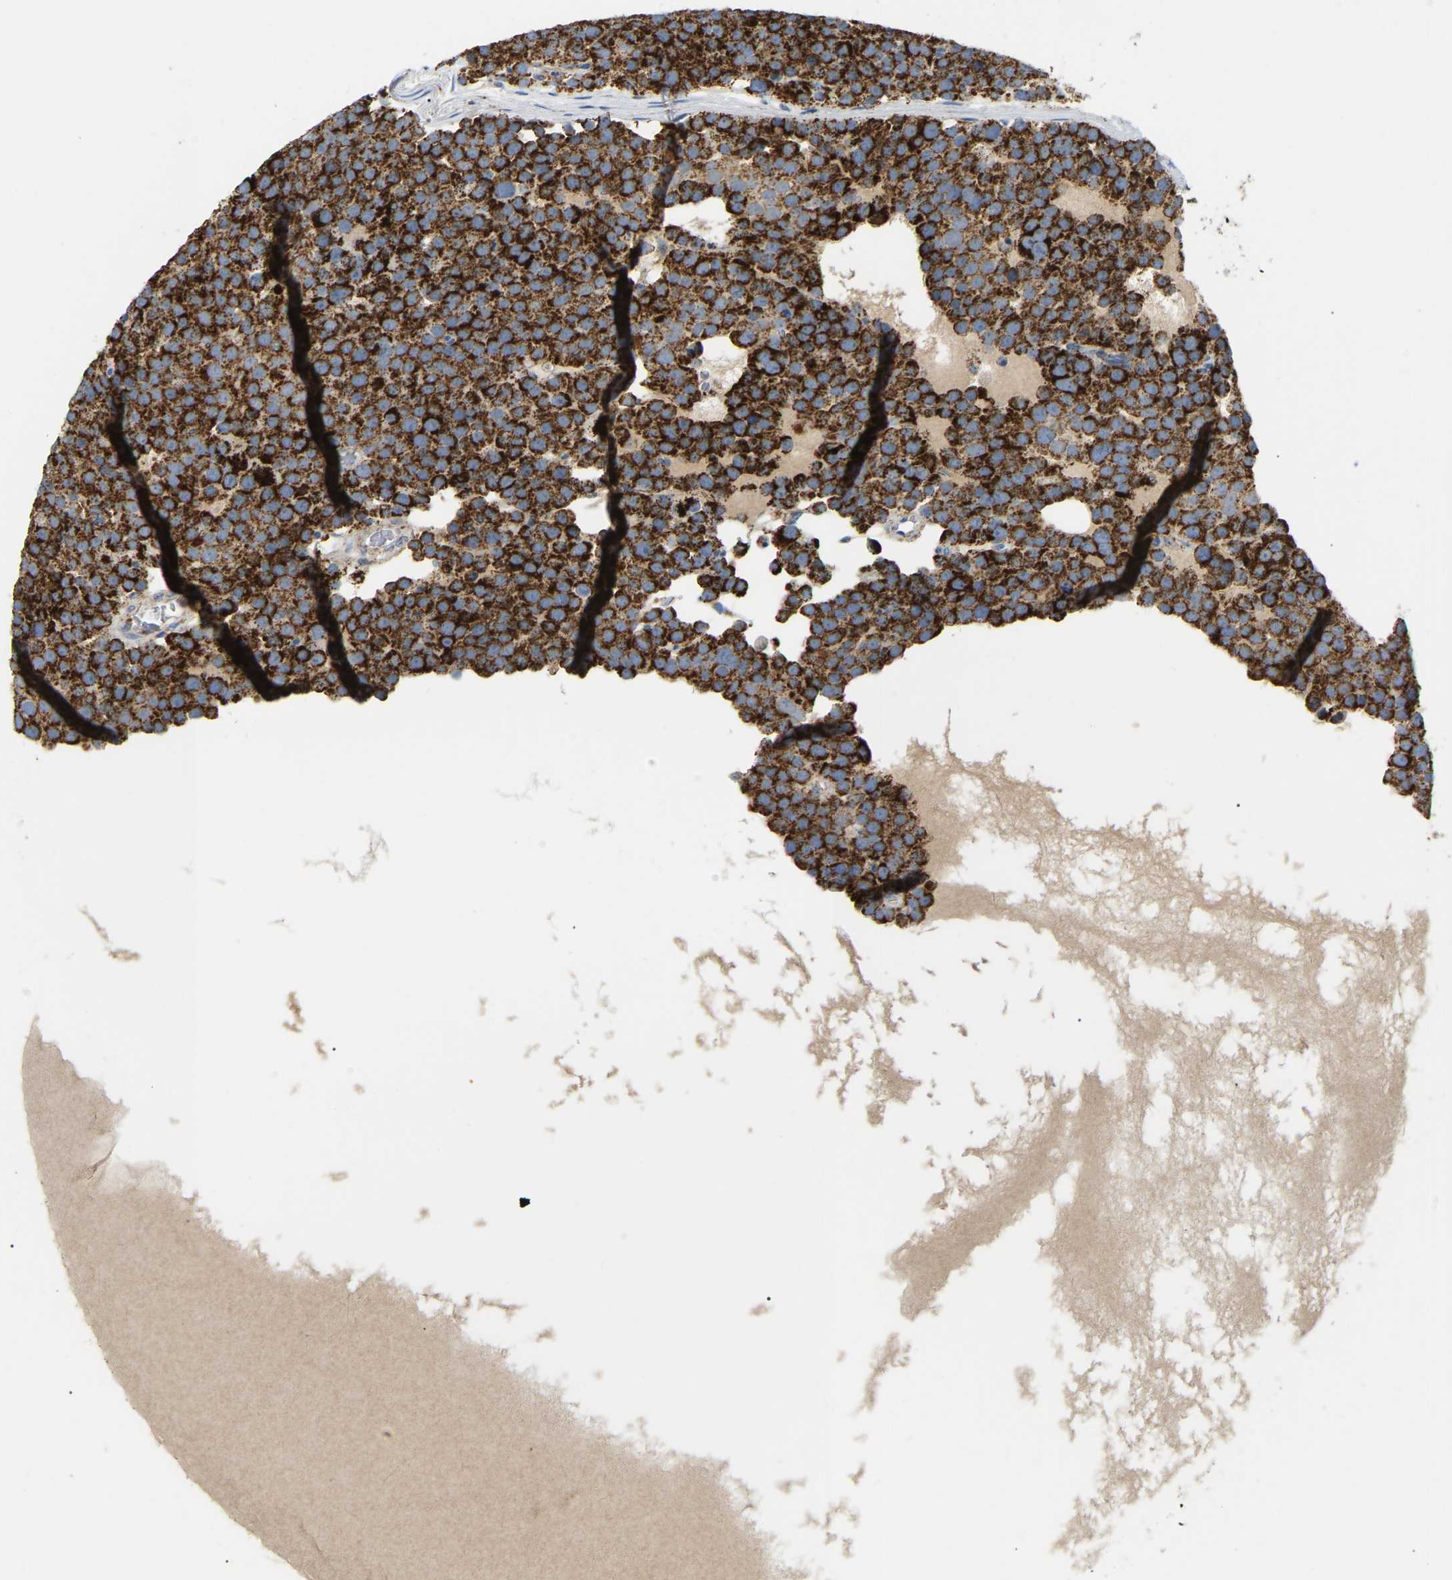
{"staining": {"intensity": "strong", "quantity": ">75%", "location": "cytoplasmic/membranous"}, "tissue": "testis cancer", "cell_type": "Tumor cells", "image_type": "cancer", "snomed": [{"axis": "morphology", "description": "Seminoma, NOS"}, {"axis": "topography", "description": "Testis"}], "caption": "Immunohistochemical staining of human testis cancer (seminoma) demonstrates strong cytoplasmic/membranous protein staining in about >75% of tumor cells. Nuclei are stained in blue.", "gene": "HIBADH", "patient": {"sex": "male", "age": 71}}